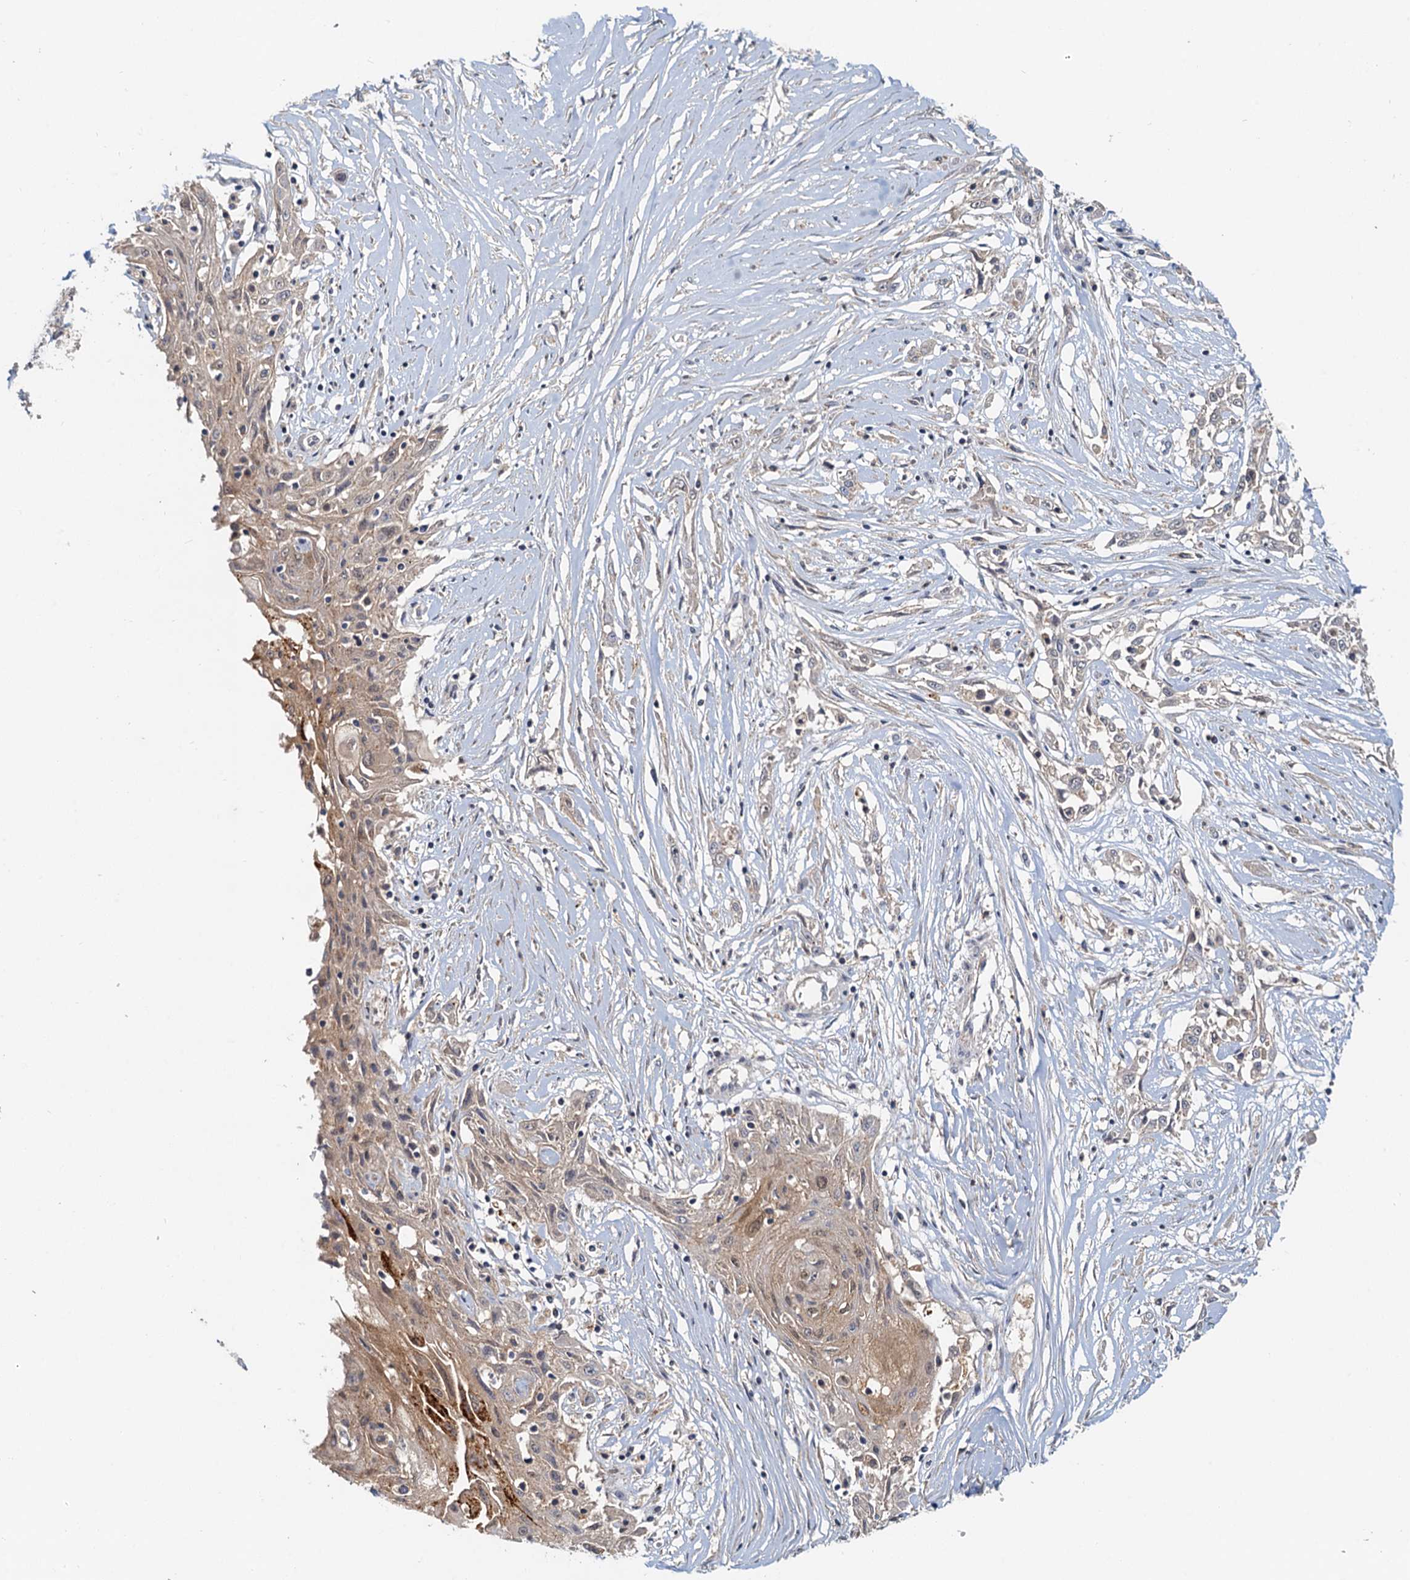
{"staining": {"intensity": "weak", "quantity": ">75%", "location": "cytoplasmic/membranous"}, "tissue": "skin cancer", "cell_type": "Tumor cells", "image_type": "cancer", "snomed": [{"axis": "morphology", "description": "Squamous cell carcinoma, NOS"}, {"axis": "morphology", "description": "Squamous cell carcinoma, metastatic, NOS"}, {"axis": "topography", "description": "Skin"}, {"axis": "topography", "description": "Lymph node"}], "caption": "Weak cytoplasmic/membranous protein positivity is appreciated in about >75% of tumor cells in skin squamous cell carcinoma.", "gene": "TOLLIP", "patient": {"sex": "male", "age": 75}}